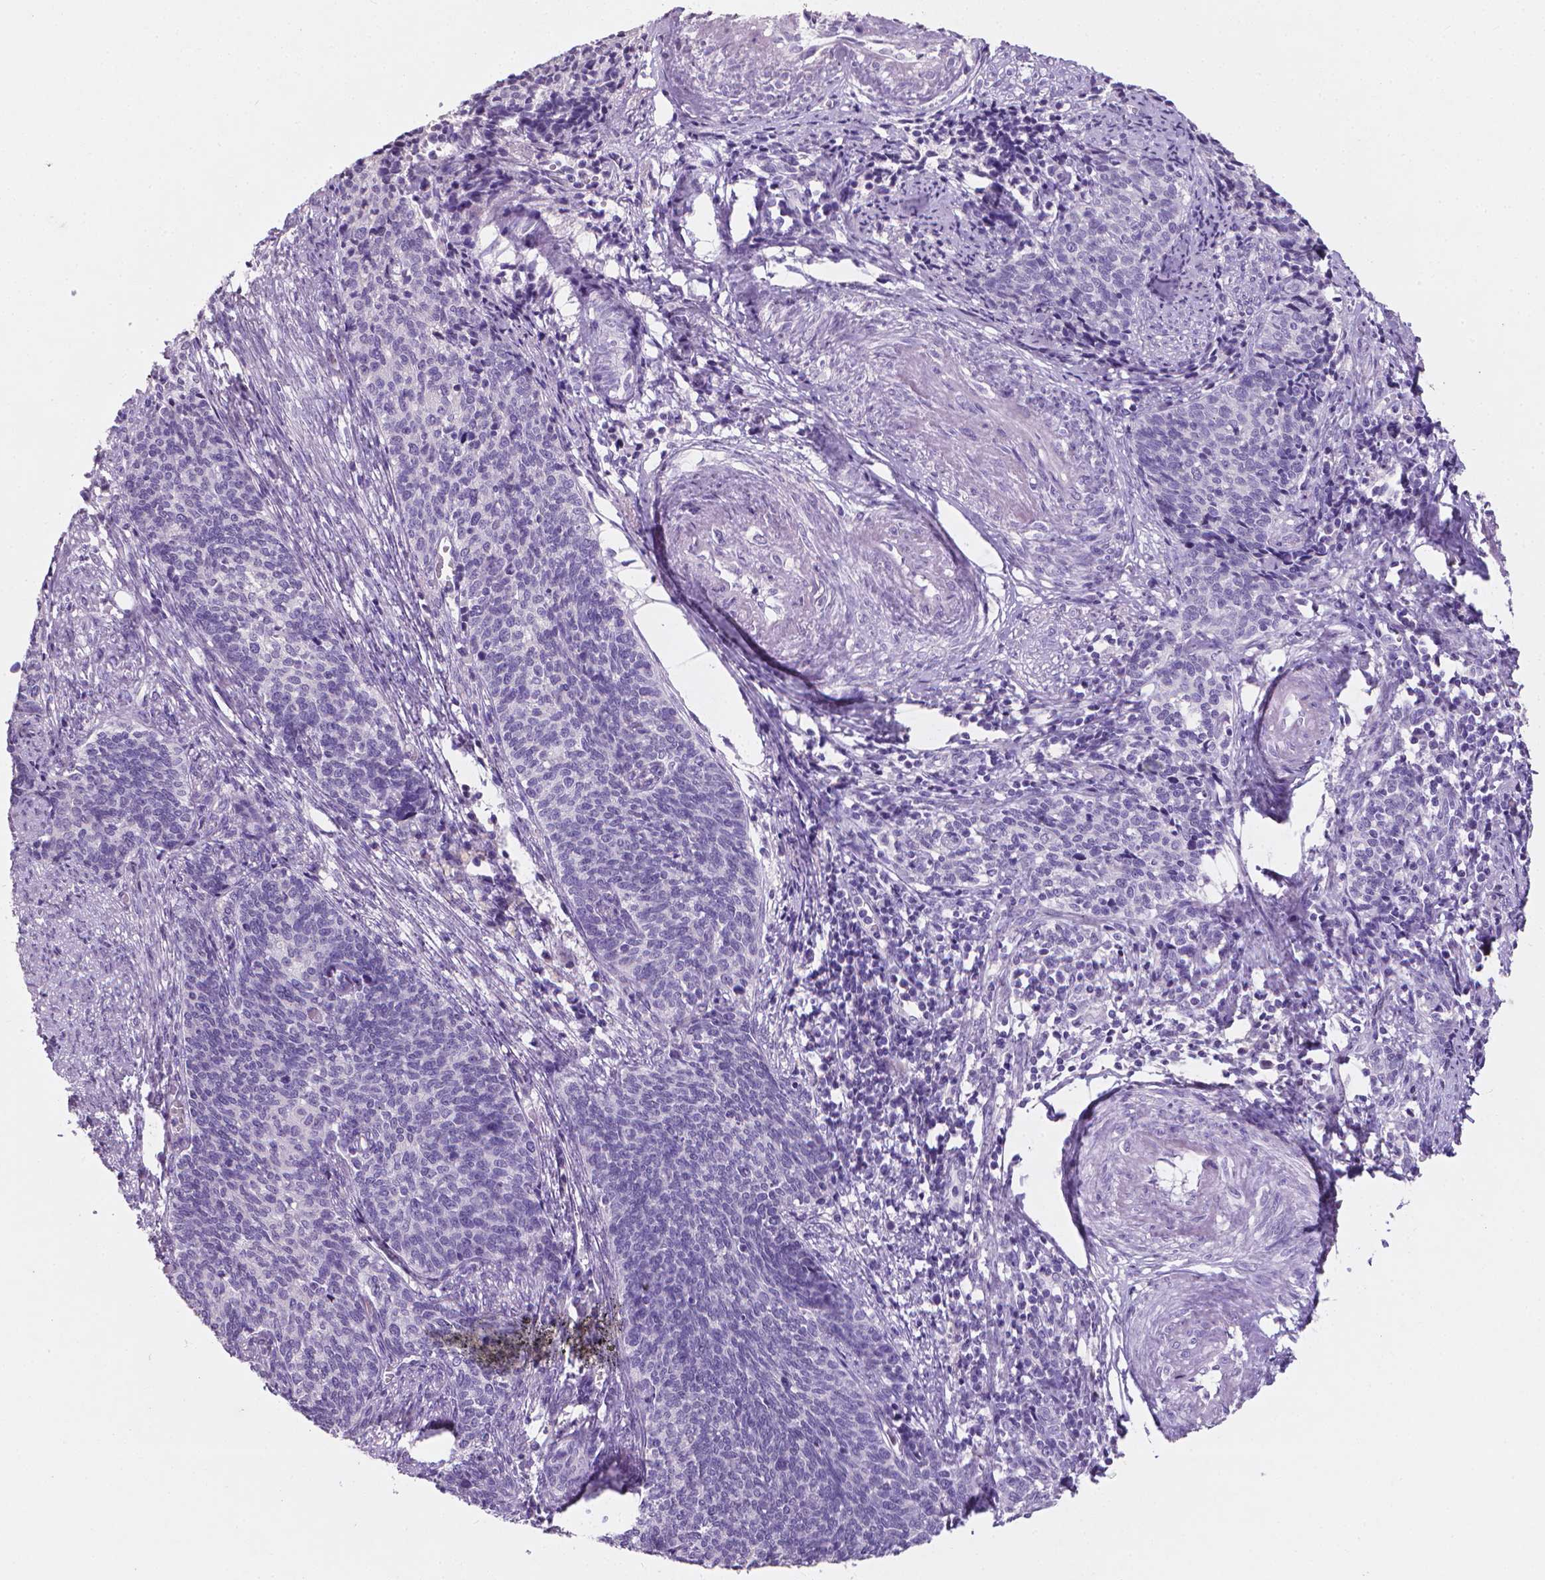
{"staining": {"intensity": "negative", "quantity": "none", "location": "none"}, "tissue": "cervical cancer", "cell_type": "Tumor cells", "image_type": "cancer", "snomed": [{"axis": "morphology", "description": "Squamous cell carcinoma, NOS"}, {"axis": "topography", "description": "Cervix"}], "caption": "IHC histopathology image of neoplastic tissue: cervical cancer stained with DAB shows no significant protein positivity in tumor cells. The staining was performed using DAB (3,3'-diaminobenzidine) to visualize the protein expression in brown, while the nuclei were stained in blue with hematoxylin (Magnification: 20x).", "gene": "XPNPEP2", "patient": {"sex": "female", "age": 39}}